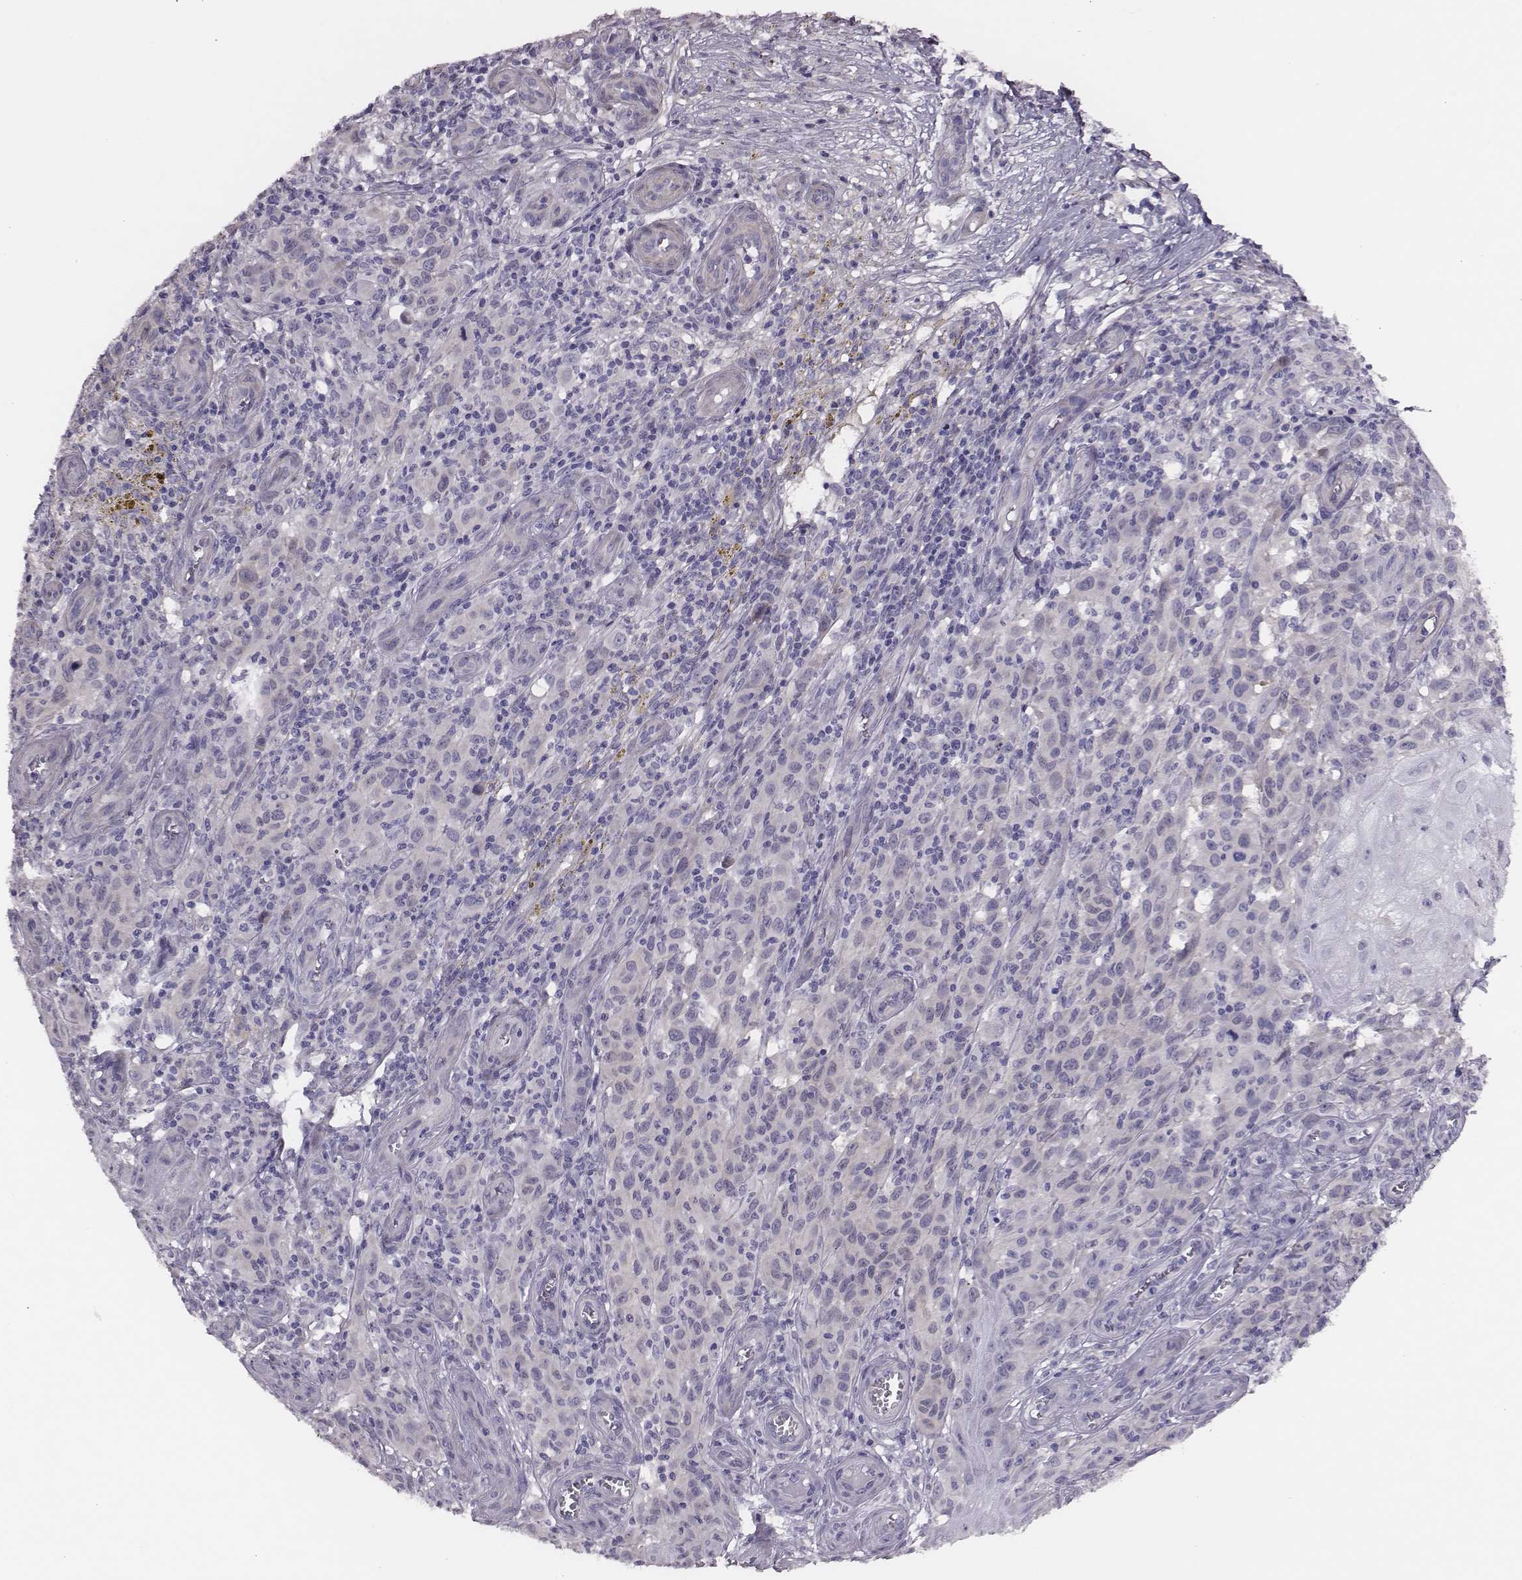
{"staining": {"intensity": "negative", "quantity": "none", "location": "none"}, "tissue": "melanoma", "cell_type": "Tumor cells", "image_type": "cancer", "snomed": [{"axis": "morphology", "description": "Malignant melanoma, NOS"}, {"axis": "topography", "description": "Skin"}], "caption": "A micrograph of human melanoma is negative for staining in tumor cells. (Stains: DAB (3,3'-diaminobenzidine) immunohistochemistry with hematoxylin counter stain, Microscopy: brightfield microscopy at high magnification).", "gene": "SCML2", "patient": {"sex": "female", "age": 53}}